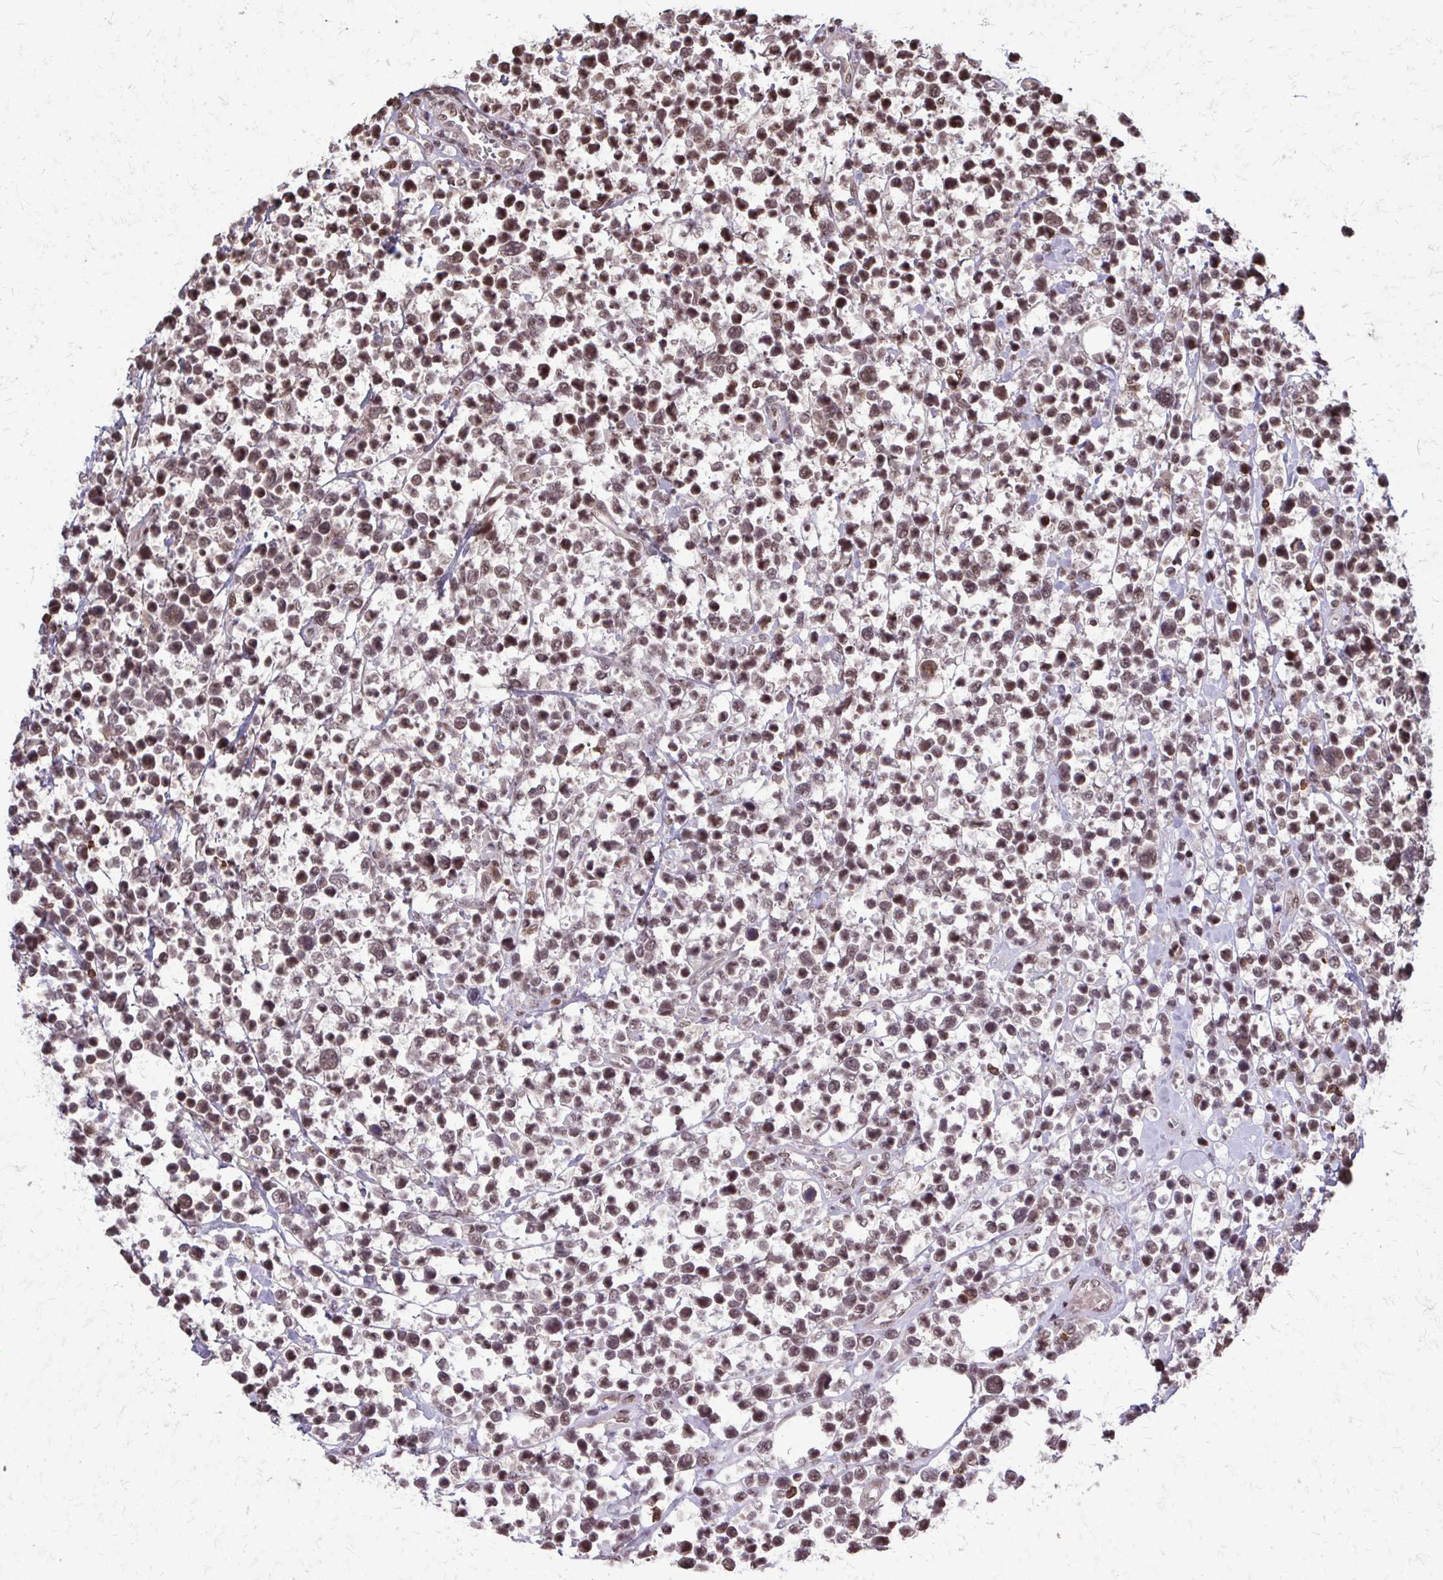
{"staining": {"intensity": "moderate", "quantity": ">75%", "location": "nuclear"}, "tissue": "lymphoma", "cell_type": "Tumor cells", "image_type": "cancer", "snomed": [{"axis": "morphology", "description": "Malignant lymphoma, non-Hodgkin's type, High grade"}, {"axis": "topography", "description": "Soft tissue"}], "caption": "Brown immunohistochemical staining in lymphoma displays moderate nuclear expression in approximately >75% of tumor cells.", "gene": "SS18", "patient": {"sex": "female", "age": 56}}